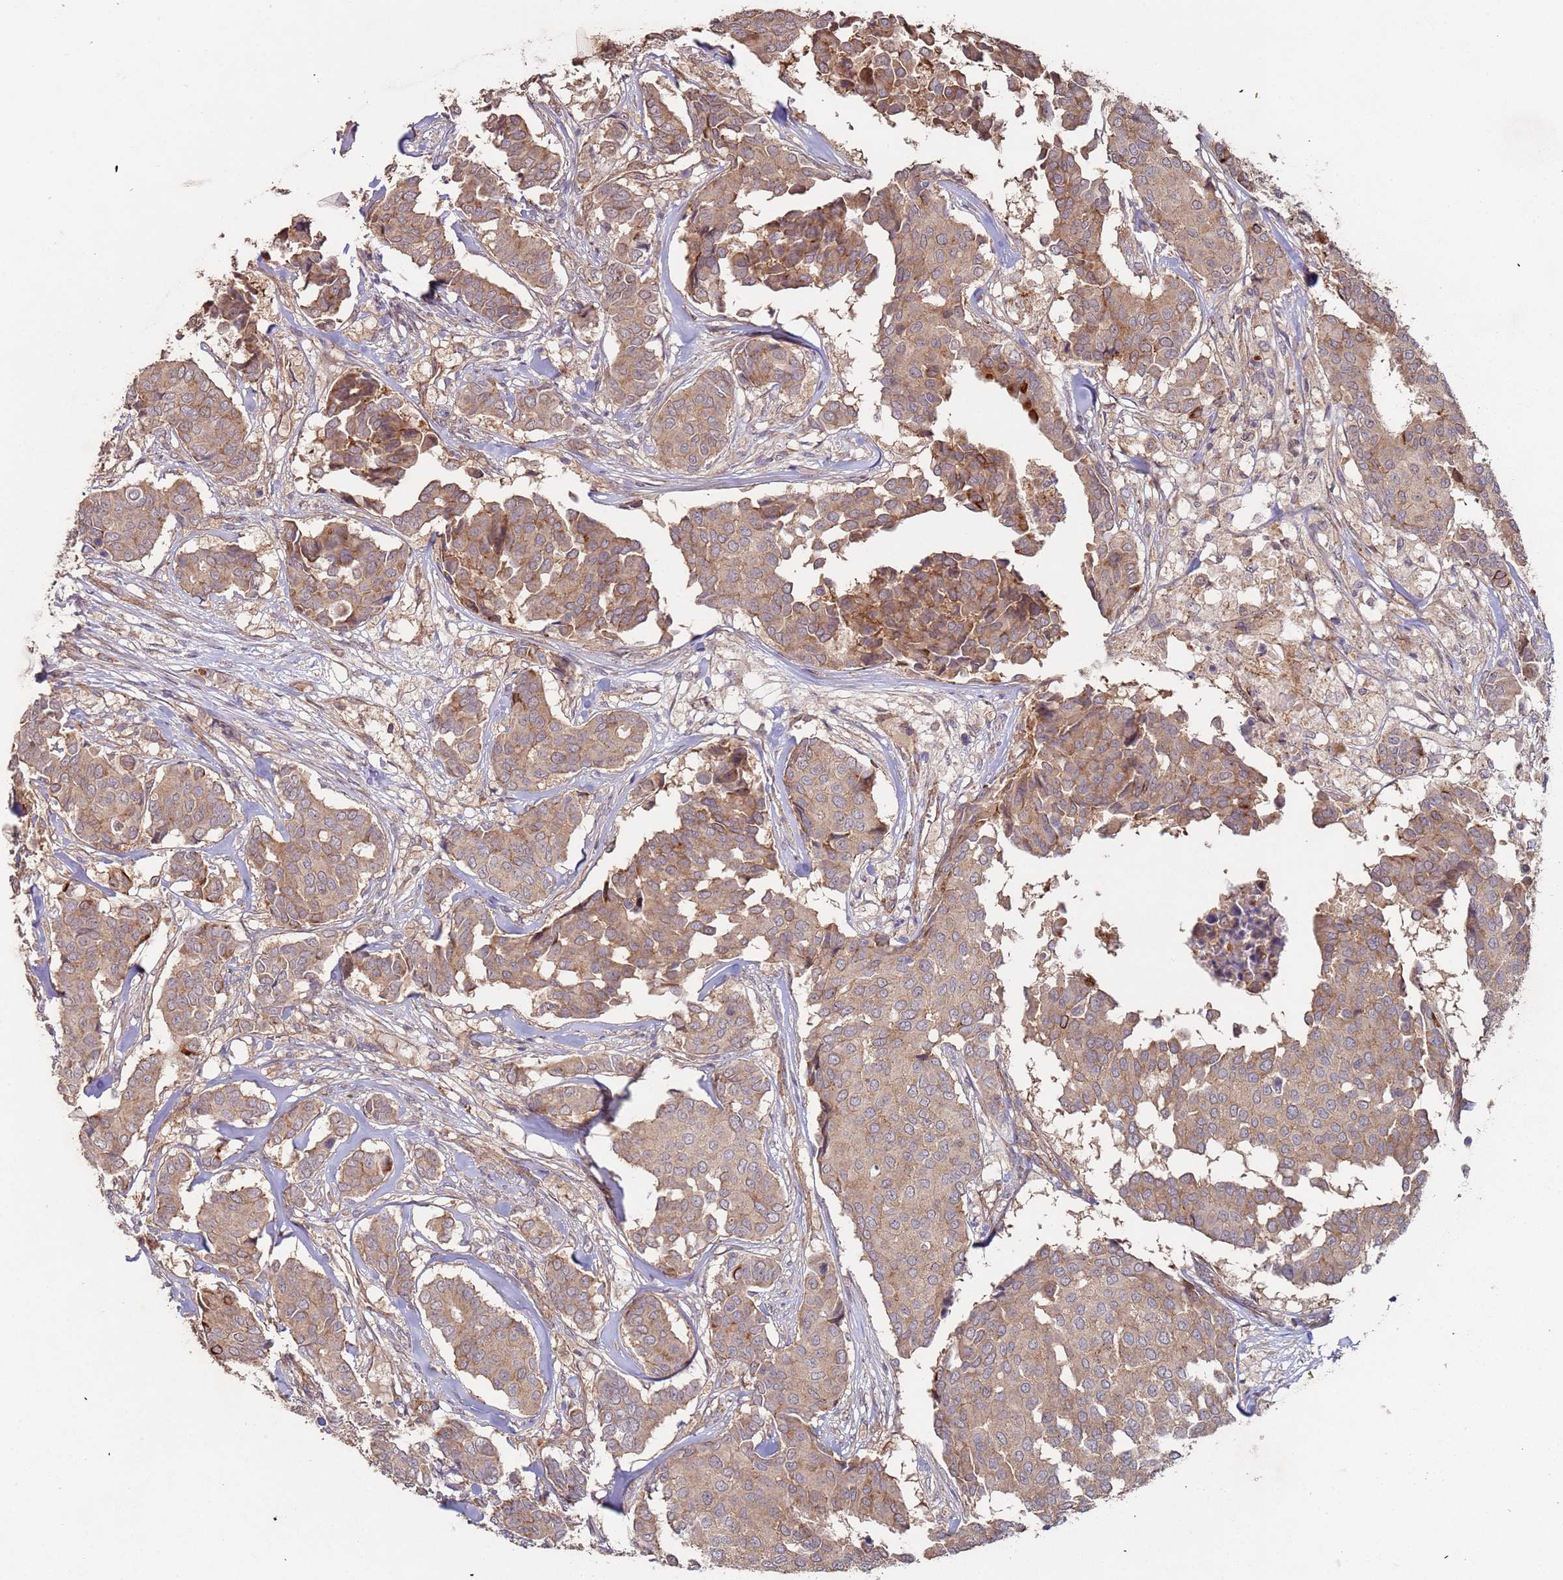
{"staining": {"intensity": "weak", "quantity": "<25%", "location": "cytoplasmic/membranous"}, "tissue": "breast cancer", "cell_type": "Tumor cells", "image_type": "cancer", "snomed": [{"axis": "morphology", "description": "Duct carcinoma"}, {"axis": "topography", "description": "Breast"}], "caption": "Immunohistochemistry image of breast cancer stained for a protein (brown), which shows no positivity in tumor cells.", "gene": "KANSL1L", "patient": {"sex": "female", "age": 75}}